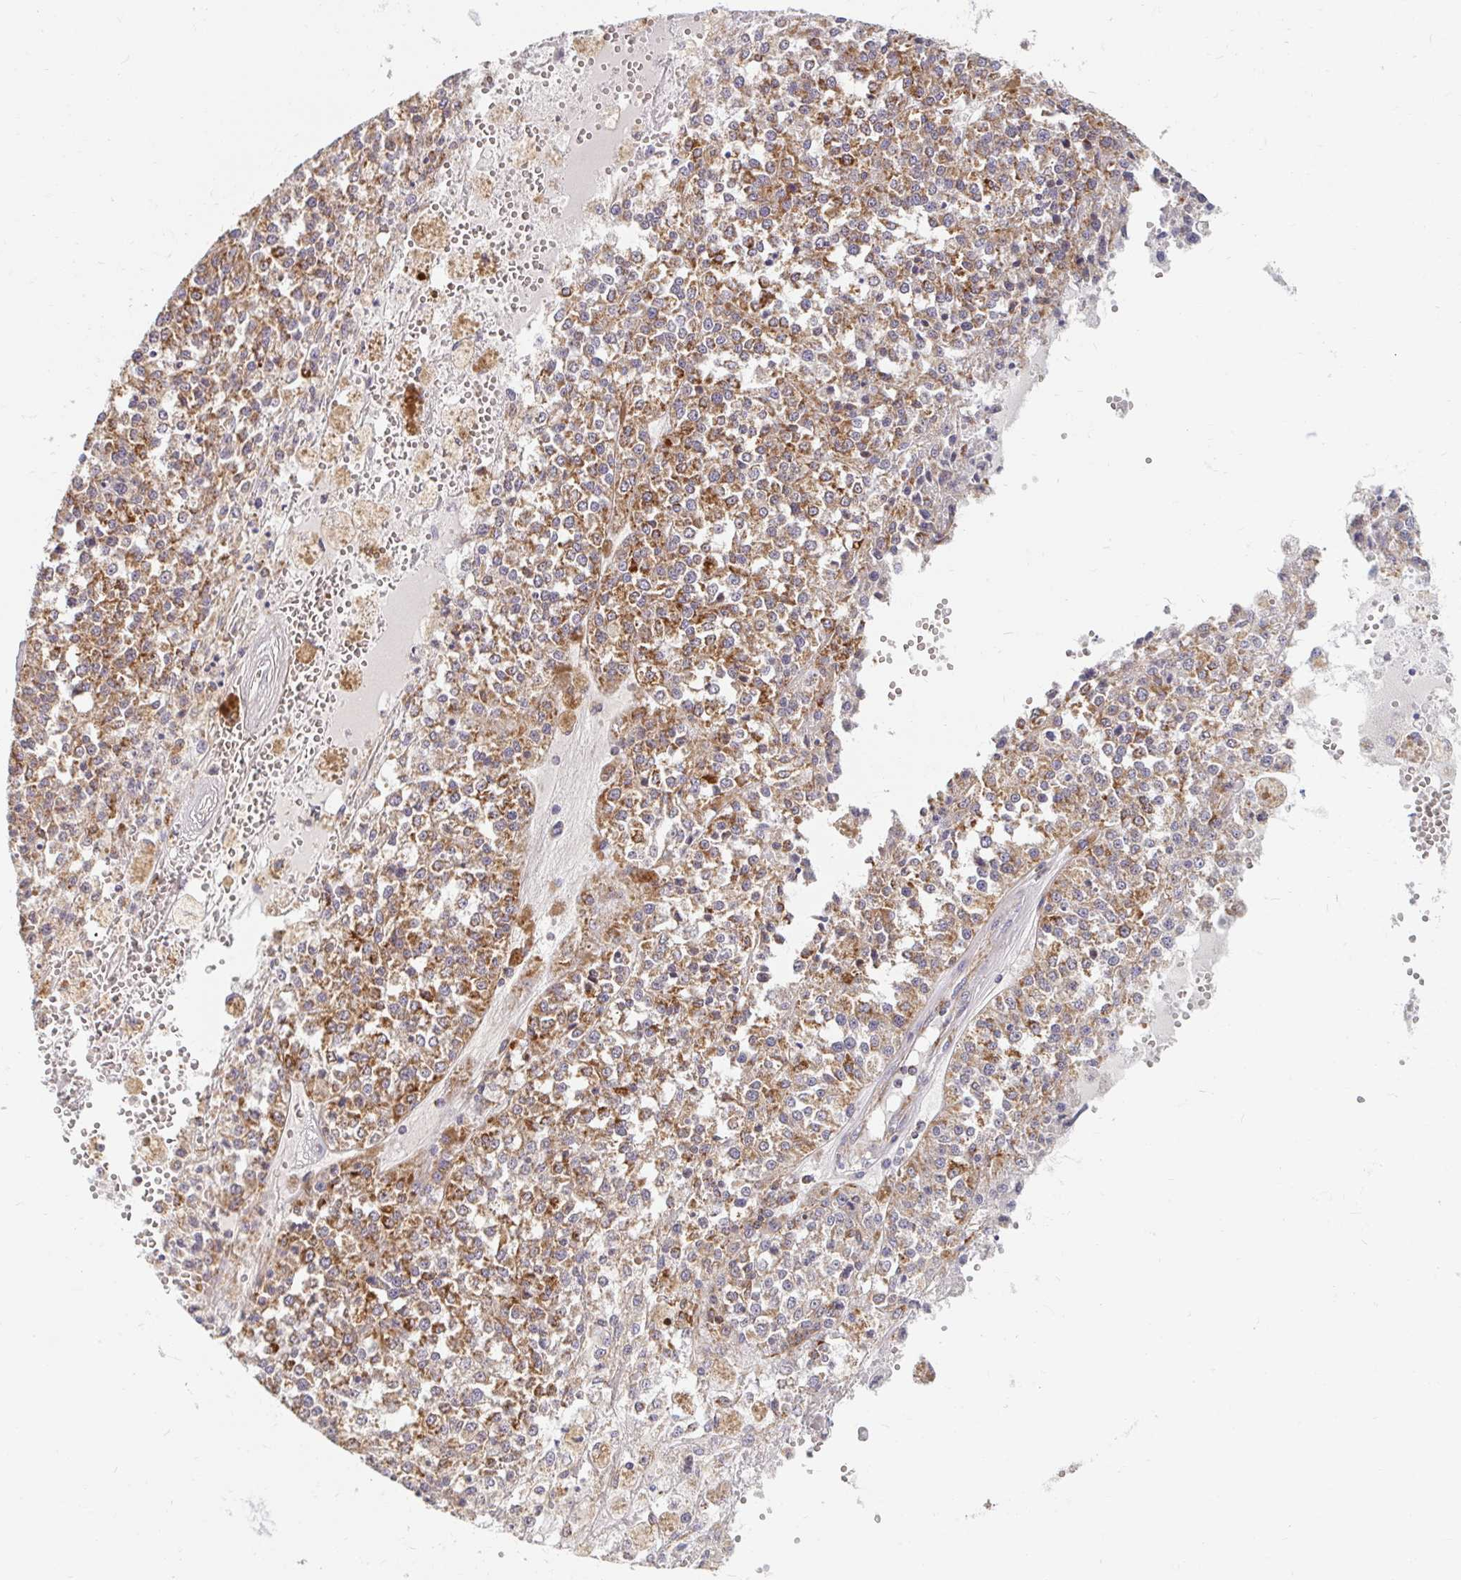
{"staining": {"intensity": "moderate", "quantity": ">75%", "location": "cytoplasmic/membranous"}, "tissue": "melanoma", "cell_type": "Tumor cells", "image_type": "cancer", "snomed": [{"axis": "morphology", "description": "Malignant melanoma, Metastatic site"}, {"axis": "topography", "description": "Lymph node"}], "caption": "Approximately >75% of tumor cells in malignant melanoma (metastatic site) reveal moderate cytoplasmic/membranous protein staining as visualized by brown immunohistochemical staining.", "gene": "MAVS", "patient": {"sex": "female", "age": 64}}